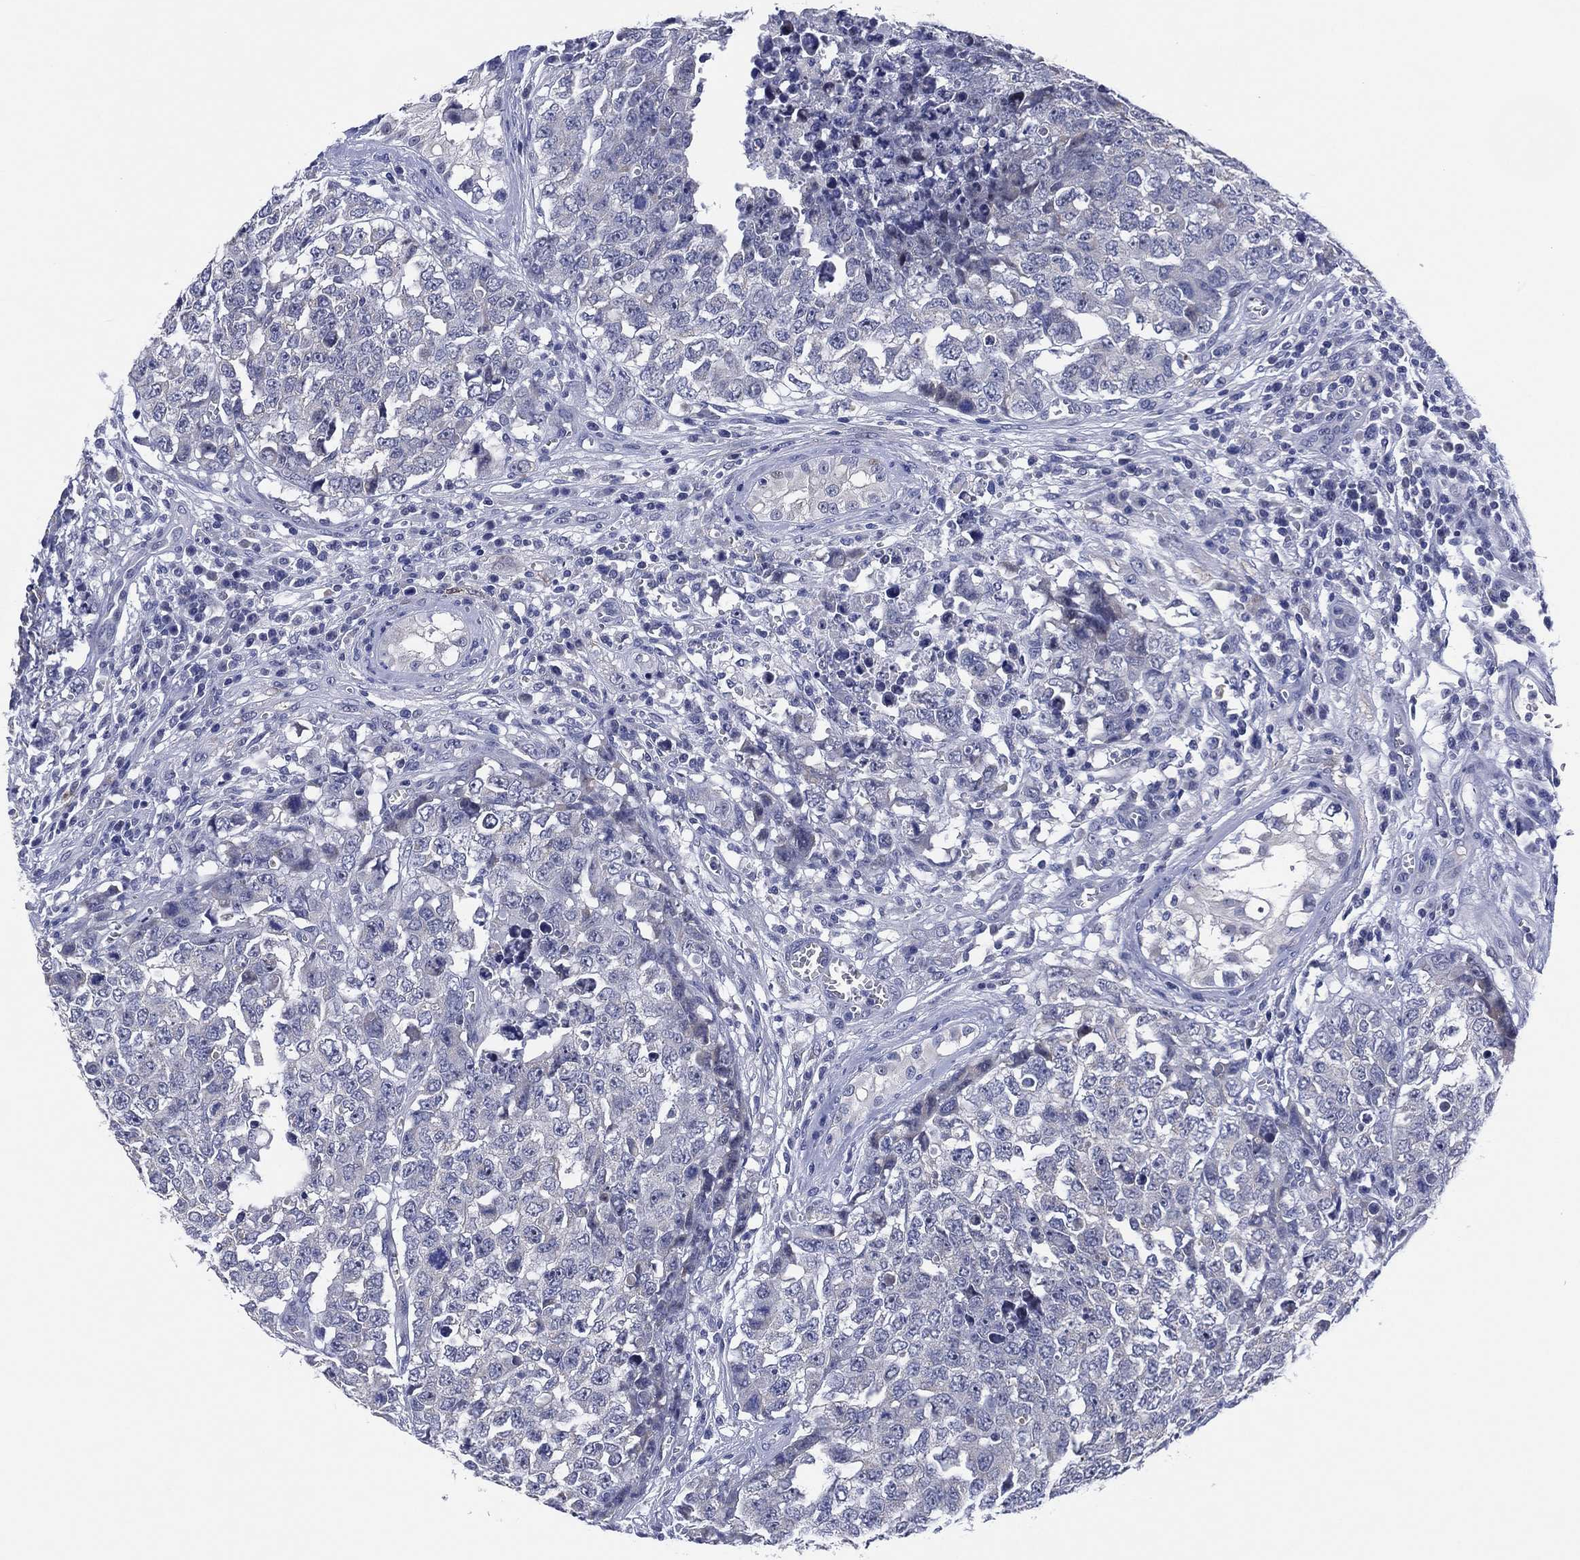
{"staining": {"intensity": "negative", "quantity": "none", "location": "none"}, "tissue": "testis cancer", "cell_type": "Tumor cells", "image_type": "cancer", "snomed": [{"axis": "morphology", "description": "Carcinoma, Embryonal, NOS"}, {"axis": "topography", "description": "Testis"}], "caption": "IHC micrograph of human testis embryonal carcinoma stained for a protein (brown), which reveals no positivity in tumor cells.", "gene": "CLIP3", "patient": {"sex": "male", "age": 23}}